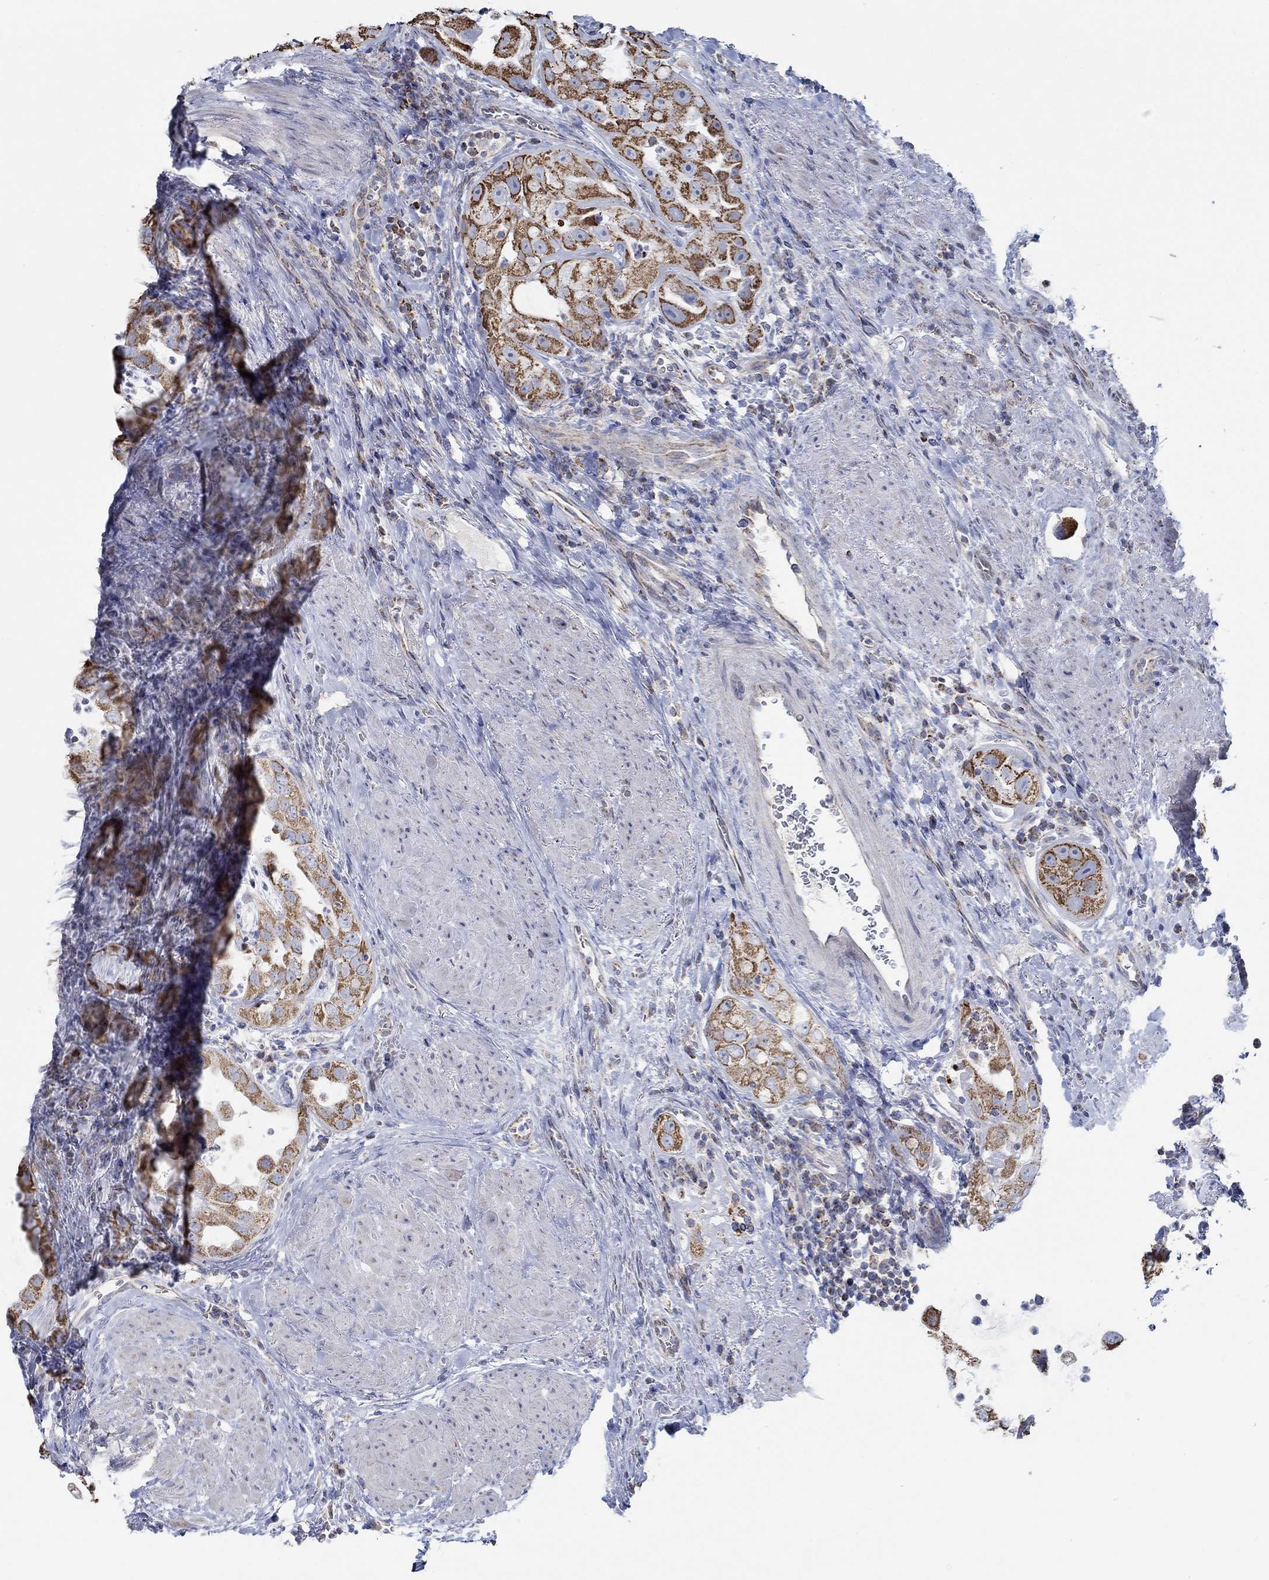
{"staining": {"intensity": "strong", "quantity": ">75%", "location": "cytoplasmic/membranous"}, "tissue": "urothelial cancer", "cell_type": "Tumor cells", "image_type": "cancer", "snomed": [{"axis": "morphology", "description": "Urothelial carcinoma, High grade"}, {"axis": "topography", "description": "Urinary bladder"}], "caption": "A high amount of strong cytoplasmic/membranous staining is identified in about >75% of tumor cells in high-grade urothelial carcinoma tissue.", "gene": "GLOD5", "patient": {"sex": "female", "age": 41}}